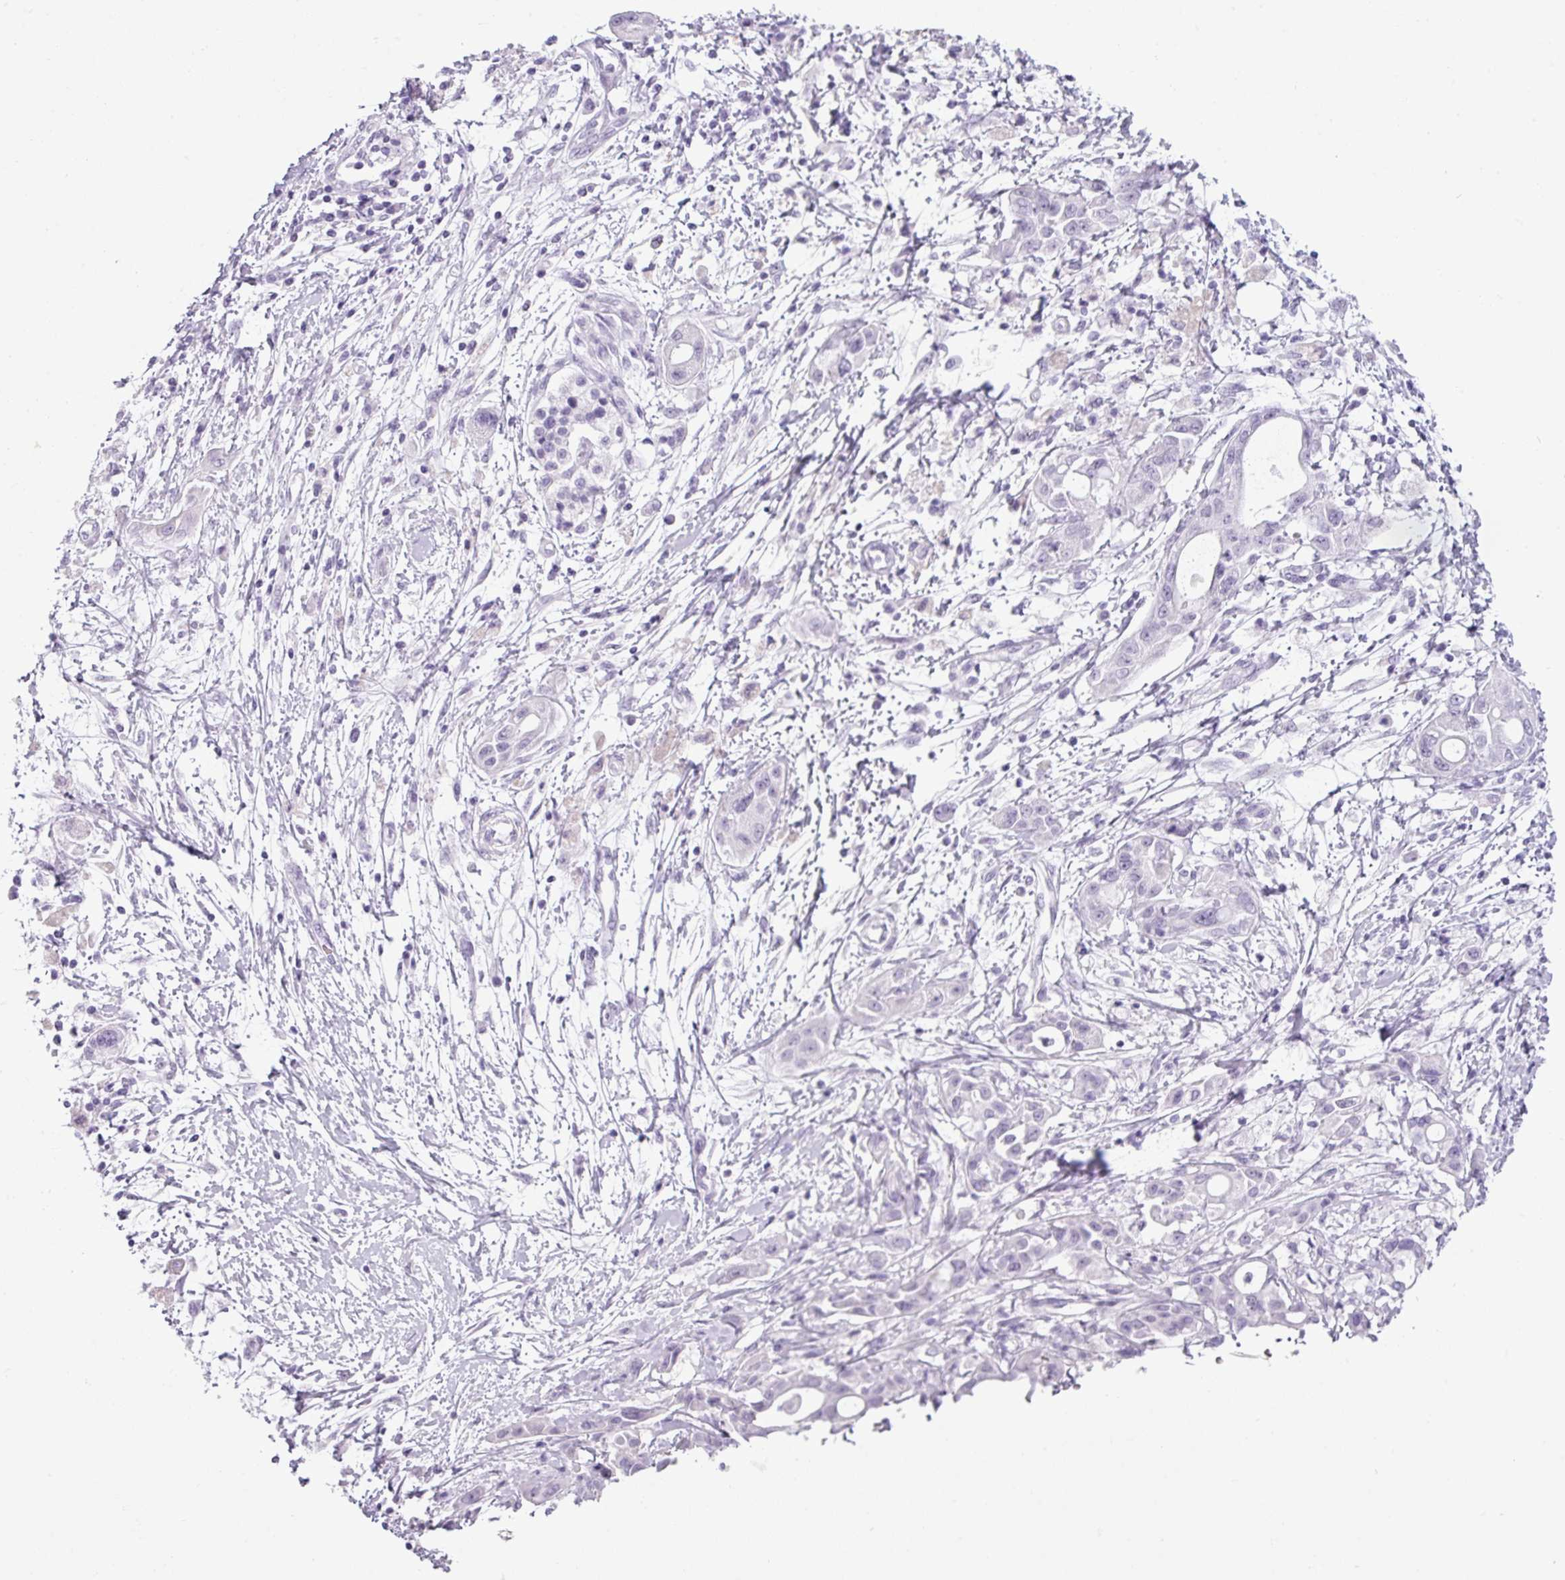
{"staining": {"intensity": "negative", "quantity": "none", "location": "none"}, "tissue": "pancreatic cancer", "cell_type": "Tumor cells", "image_type": "cancer", "snomed": [{"axis": "morphology", "description": "Adenocarcinoma, NOS"}, {"axis": "topography", "description": "Pancreas"}], "caption": "Immunohistochemistry photomicrograph of neoplastic tissue: human pancreatic cancer stained with DAB (3,3'-diaminobenzidine) demonstrates no significant protein positivity in tumor cells. (Immunohistochemistry (ihc), brightfield microscopy, high magnification).", "gene": "CDH16", "patient": {"sex": "male", "age": 68}}